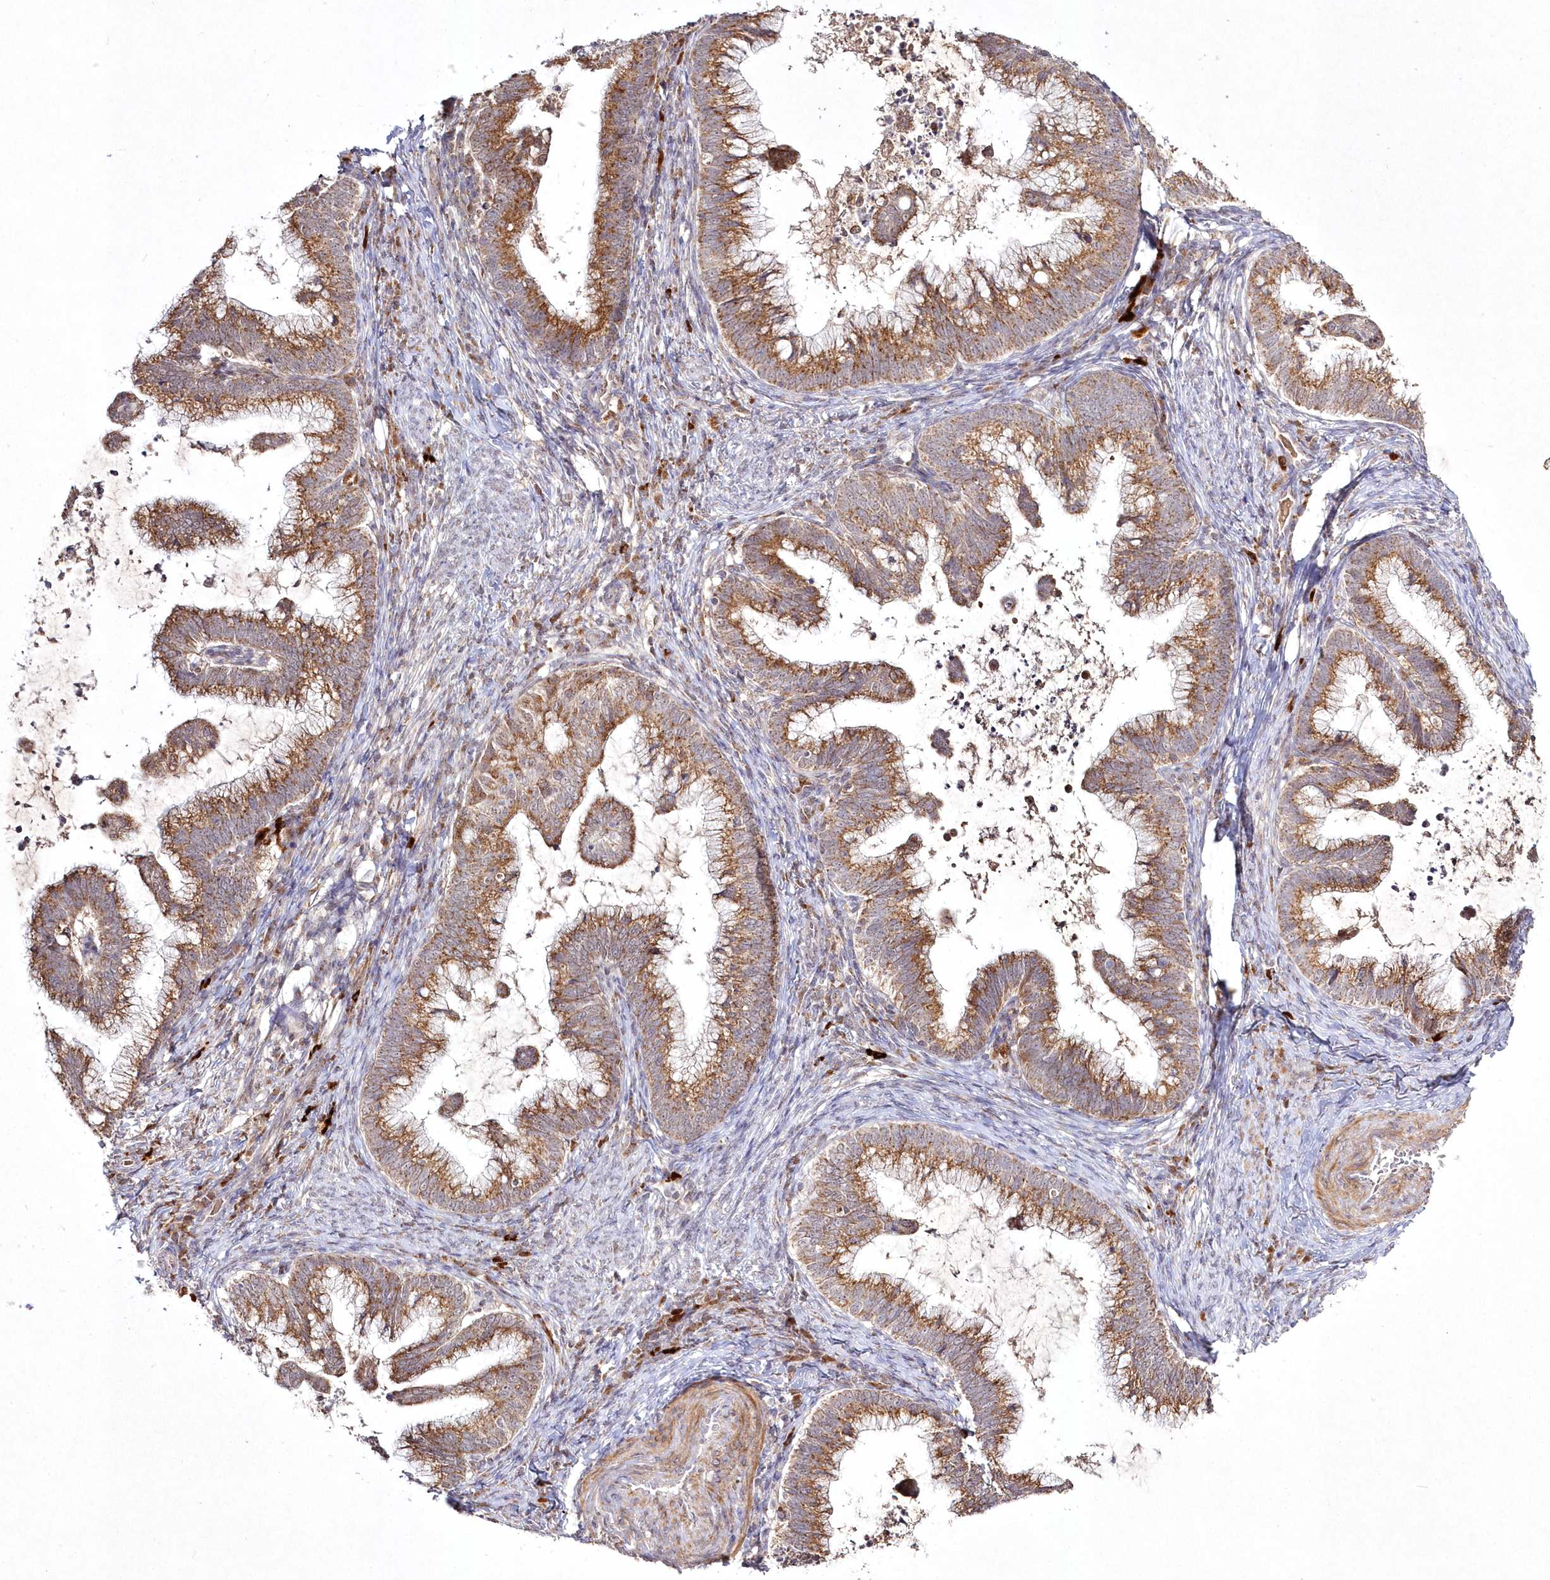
{"staining": {"intensity": "moderate", "quantity": ">75%", "location": "cytoplasmic/membranous"}, "tissue": "cervical cancer", "cell_type": "Tumor cells", "image_type": "cancer", "snomed": [{"axis": "morphology", "description": "Adenocarcinoma, NOS"}, {"axis": "topography", "description": "Cervix"}], "caption": "About >75% of tumor cells in human cervical cancer exhibit moderate cytoplasmic/membranous protein positivity as visualized by brown immunohistochemical staining.", "gene": "PEX13", "patient": {"sex": "female", "age": 36}}